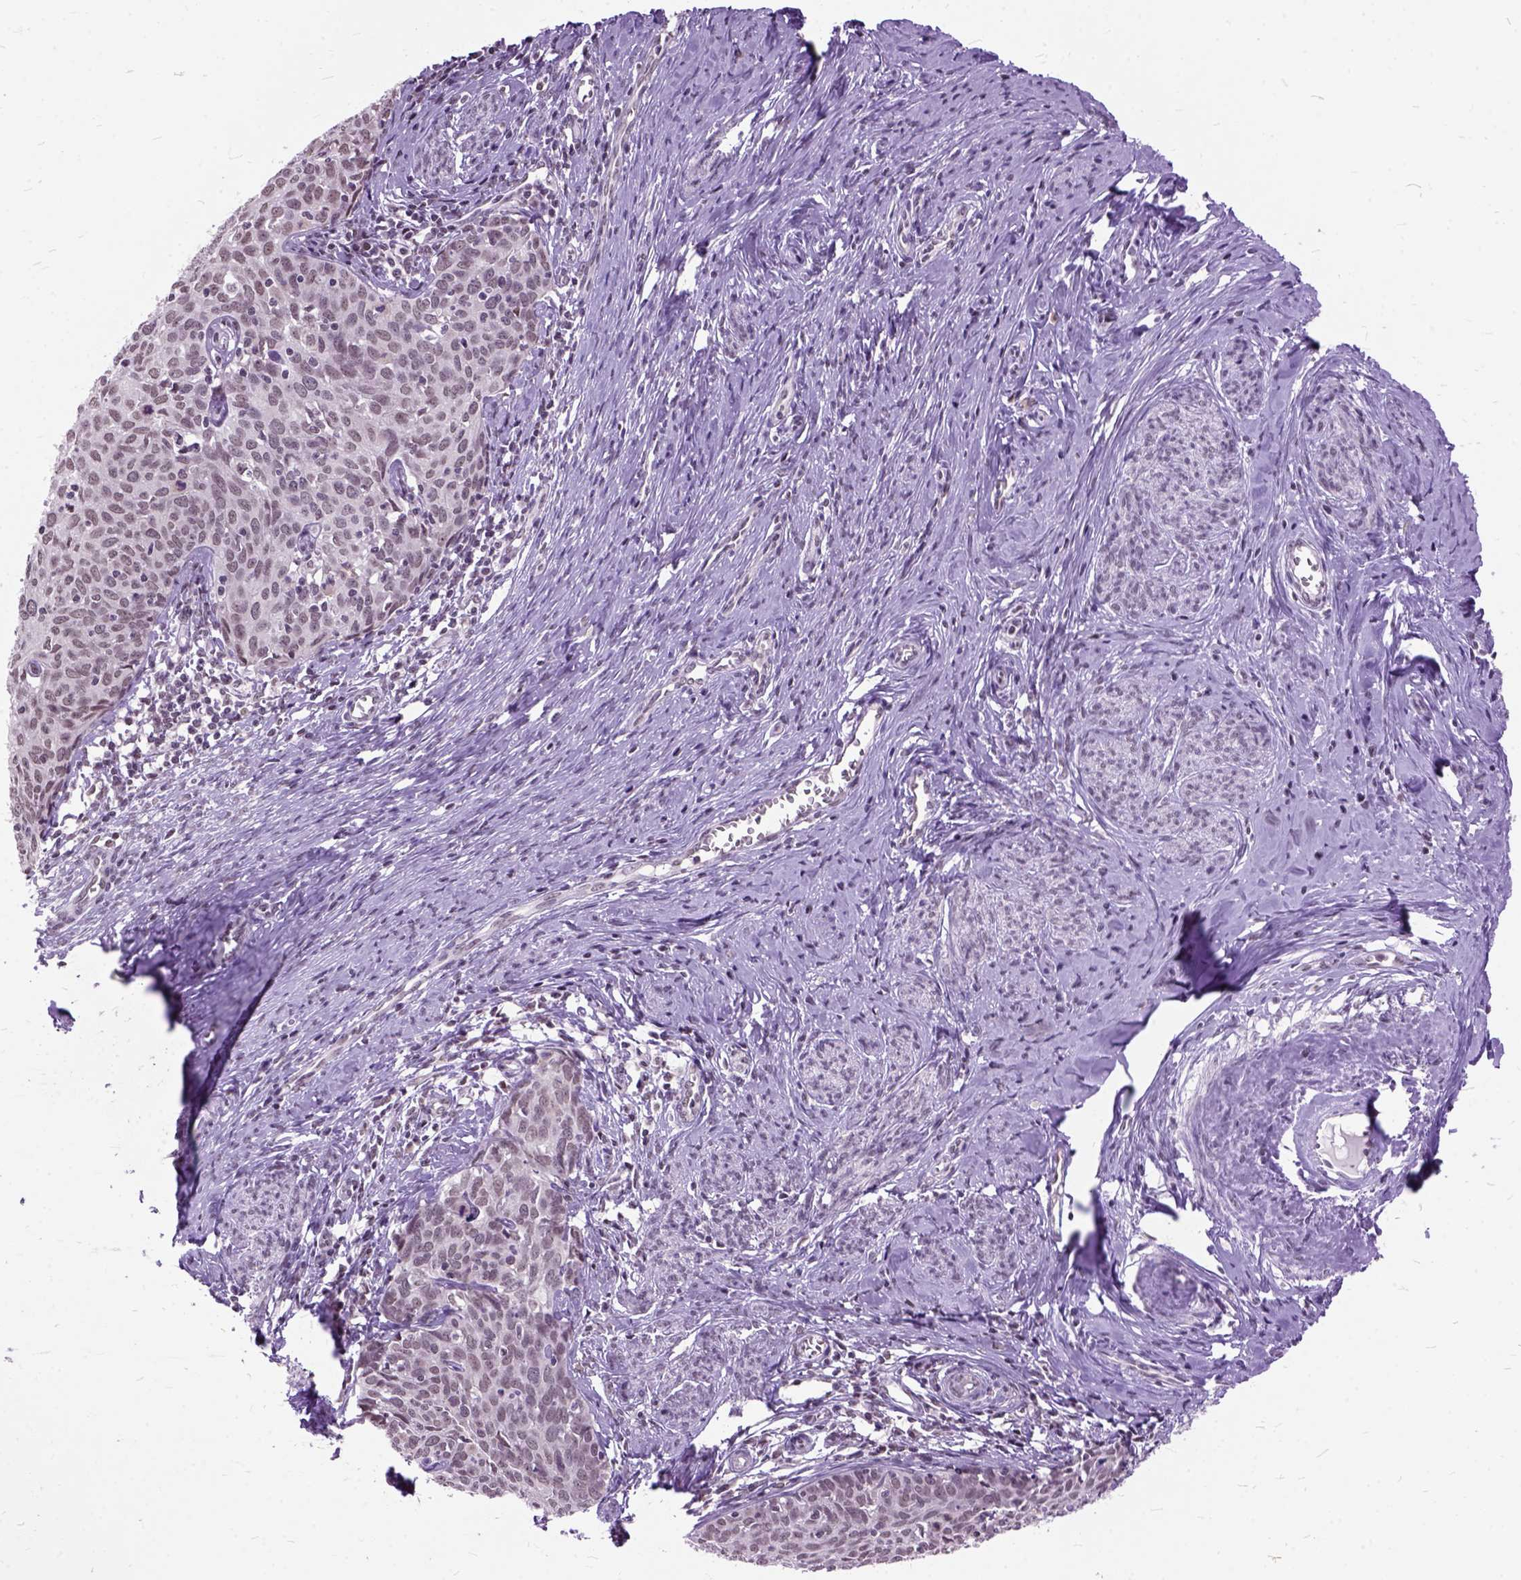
{"staining": {"intensity": "weak", "quantity": "25%-75%", "location": "nuclear"}, "tissue": "cervical cancer", "cell_type": "Tumor cells", "image_type": "cancer", "snomed": [{"axis": "morphology", "description": "Squamous cell carcinoma, NOS"}, {"axis": "topography", "description": "Cervix"}], "caption": "A low amount of weak nuclear positivity is identified in about 25%-75% of tumor cells in squamous cell carcinoma (cervical) tissue. Using DAB (brown) and hematoxylin (blue) stains, captured at high magnification using brightfield microscopy.", "gene": "ORC5", "patient": {"sex": "female", "age": 62}}